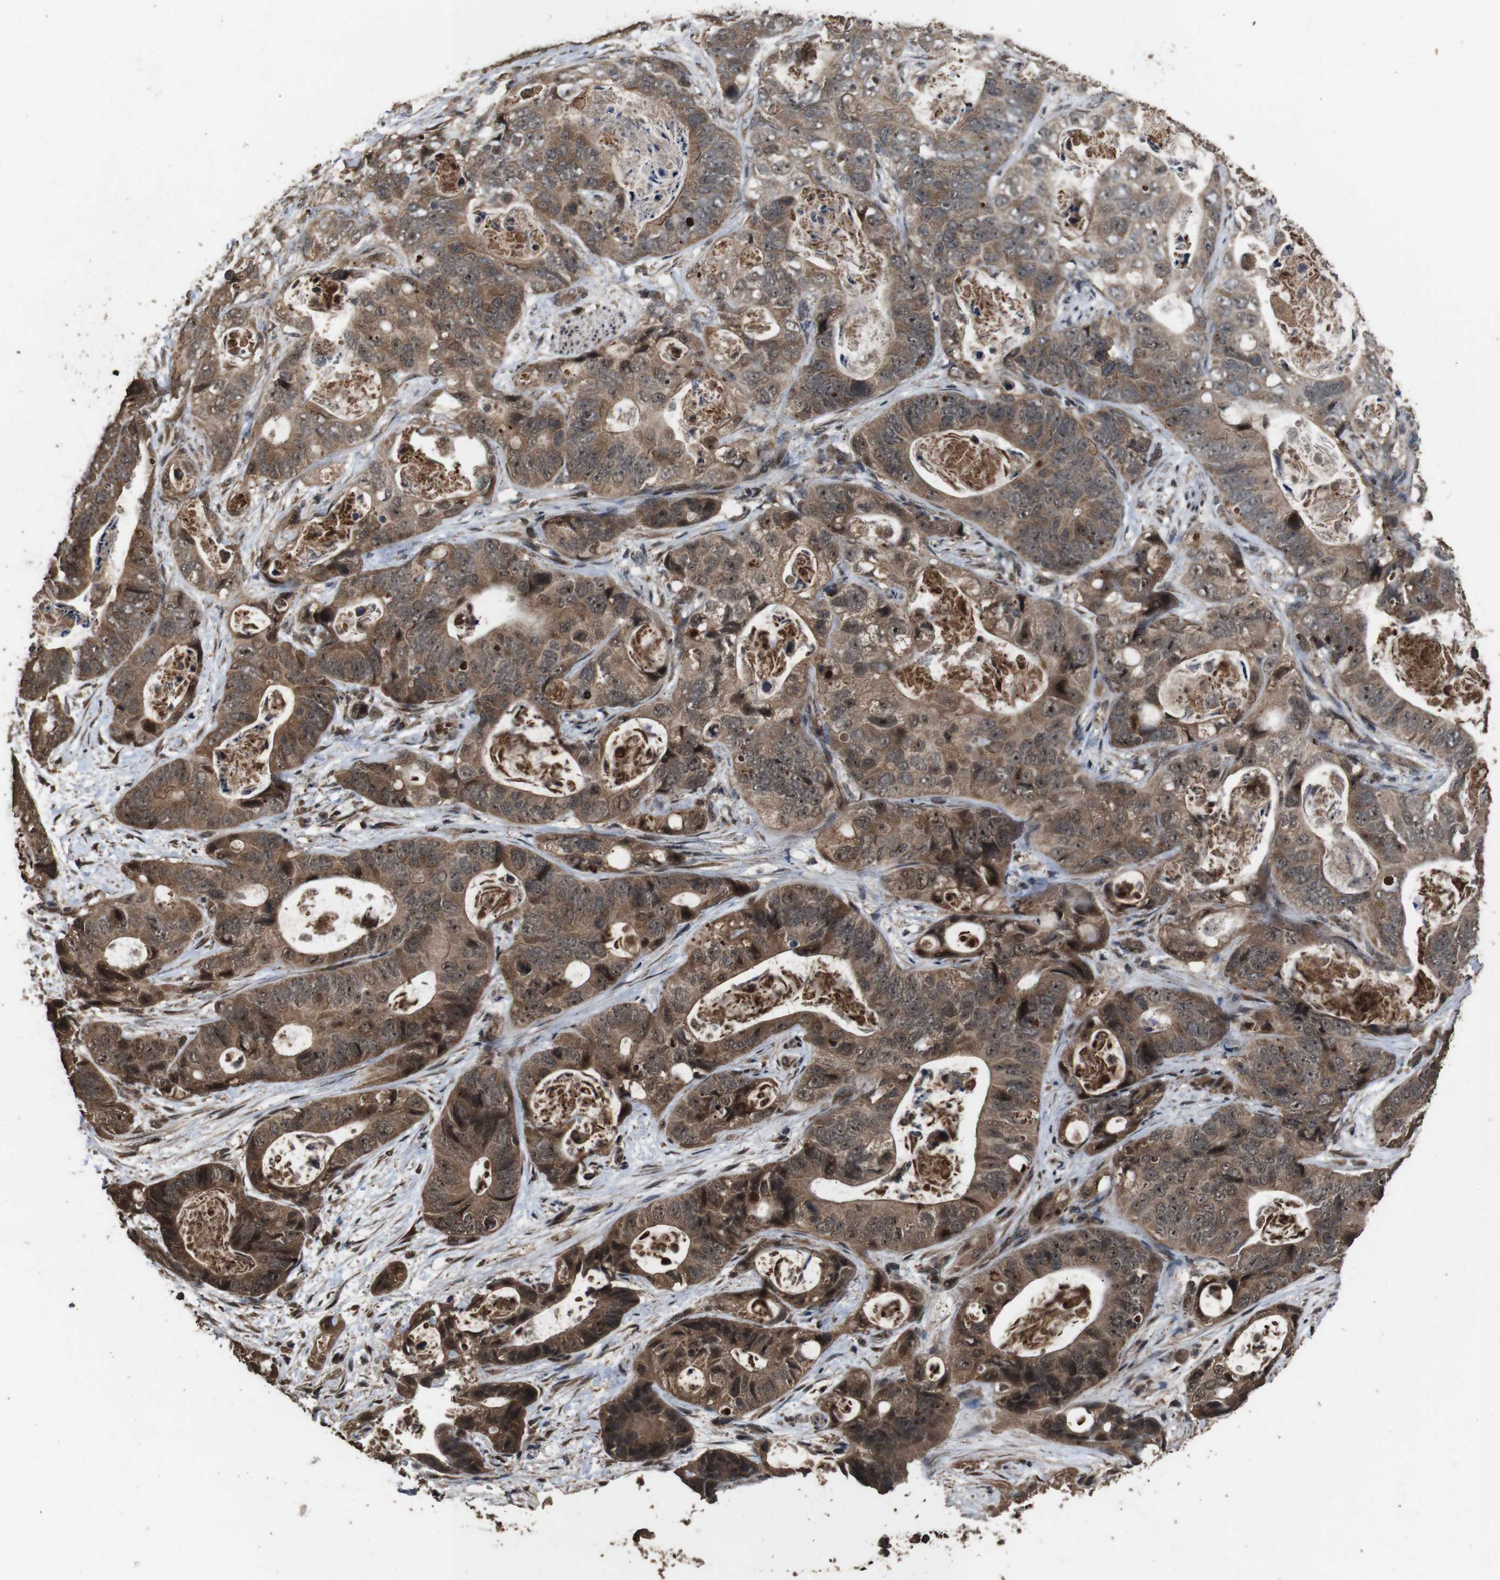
{"staining": {"intensity": "moderate", "quantity": ">75%", "location": "cytoplasmic/membranous"}, "tissue": "stomach cancer", "cell_type": "Tumor cells", "image_type": "cancer", "snomed": [{"axis": "morphology", "description": "Adenocarcinoma, NOS"}, {"axis": "topography", "description": "Stomach"}], "caption": "This histopathology image exhibits stomach adenocarcinoma stained with immunohistochemistry (IHC) to label a protein in brown. The cytoplasmic/membranous of tumor cells show moderate positivity for the protein. Nuclei are counter-stained blue.", "gene": "RRAS2", "patient": {"sex": "female", "age": 89}}